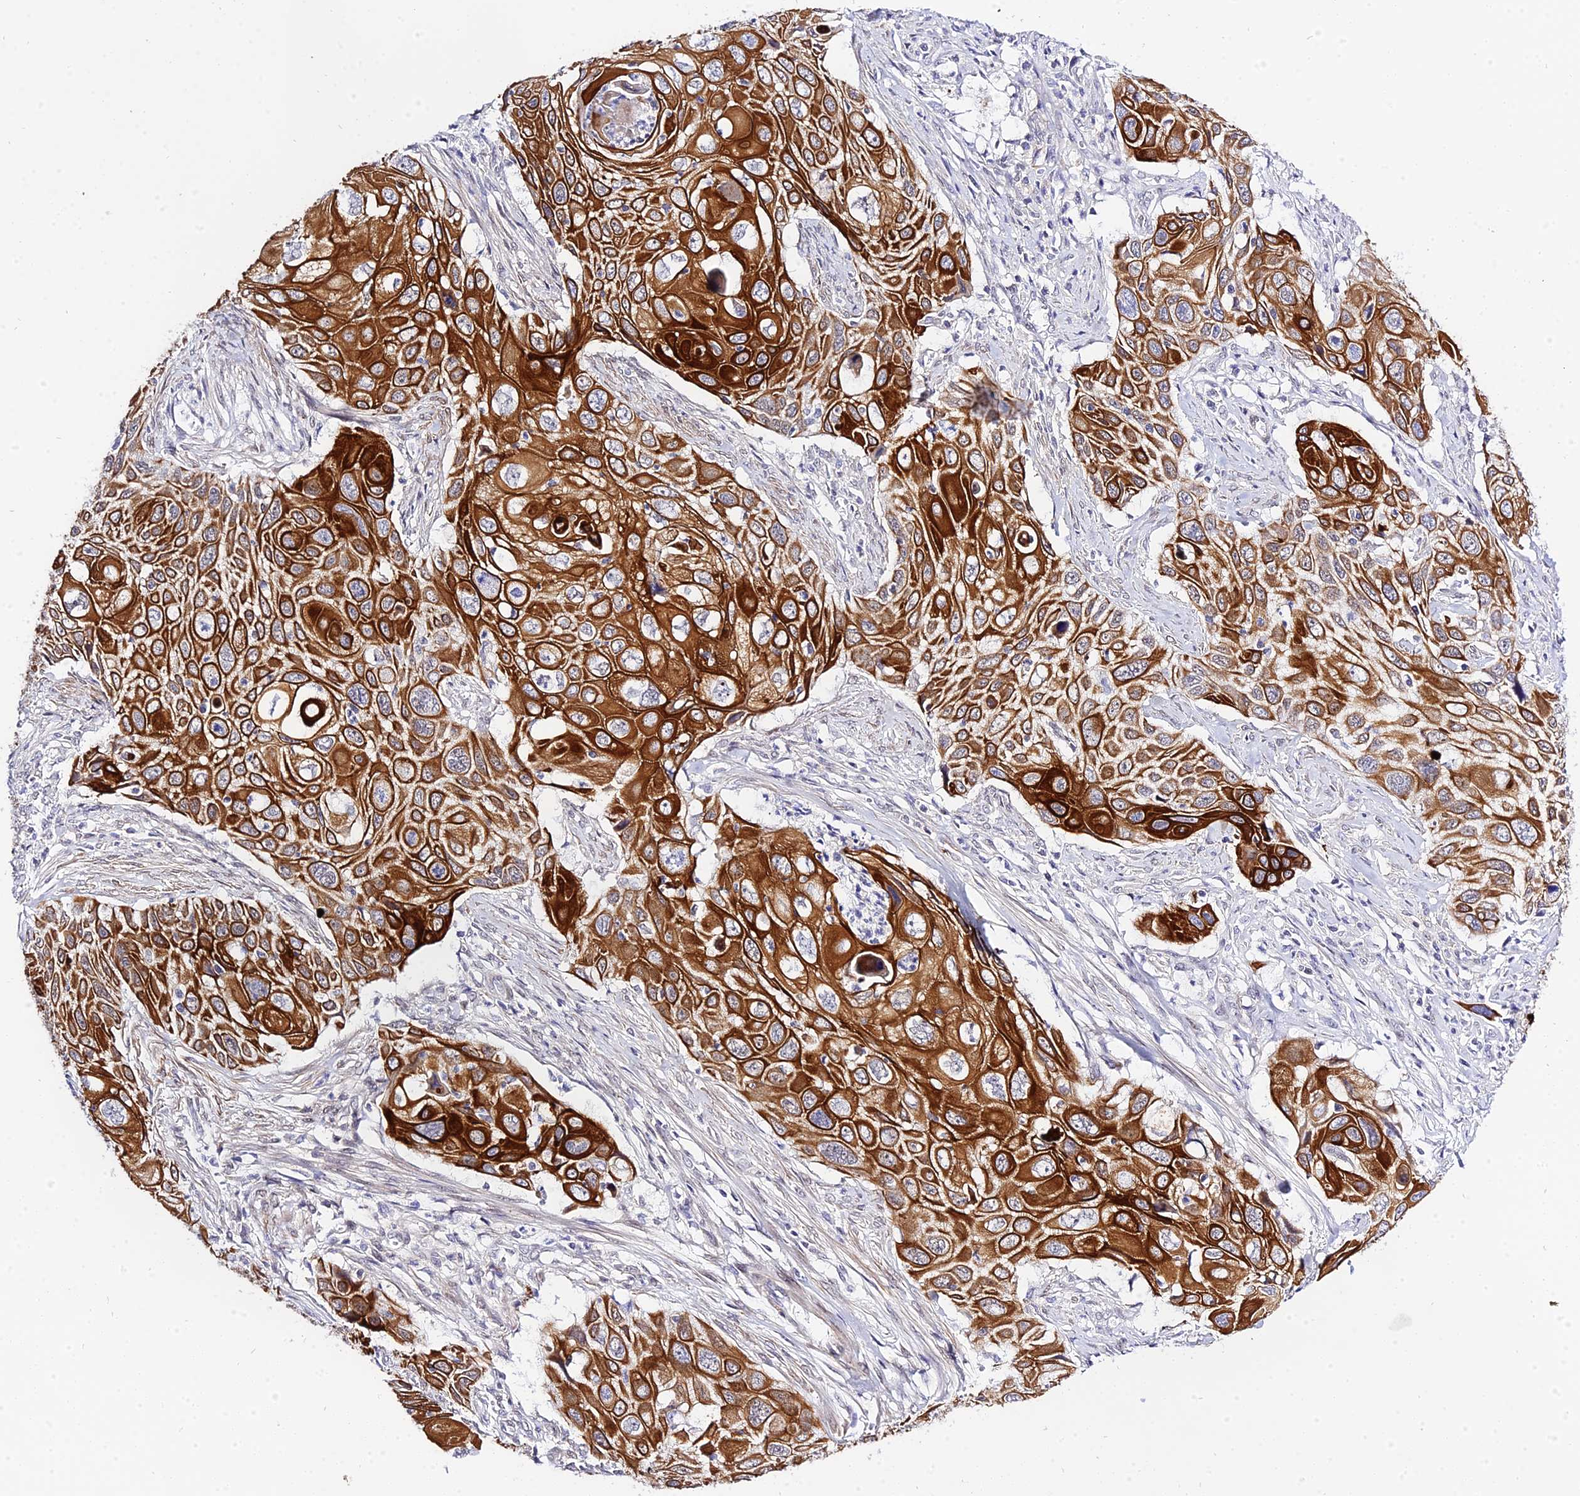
{"staining": {"intensity": "strong", "quantity": ">75%", "location": "cytoplasmic/membranous"}, "tissue": "cervical cancer", "cell_type": "Tumor cells", "image_type": "cancer", "snomed": [{"axis": "morphology", "description": "Squamous cell carcinoma, NOS"}, {"axis": "topography", "description": "Cervix"}], "caption": "The immunohistochemical stain labels strong cytoplasmic/membranous positivity in tumor cells of cervical cancer (squamous cell carcinoma) tissue.", "gene": "ZNF628", "patient": {"sex": "female", "age": 70}}